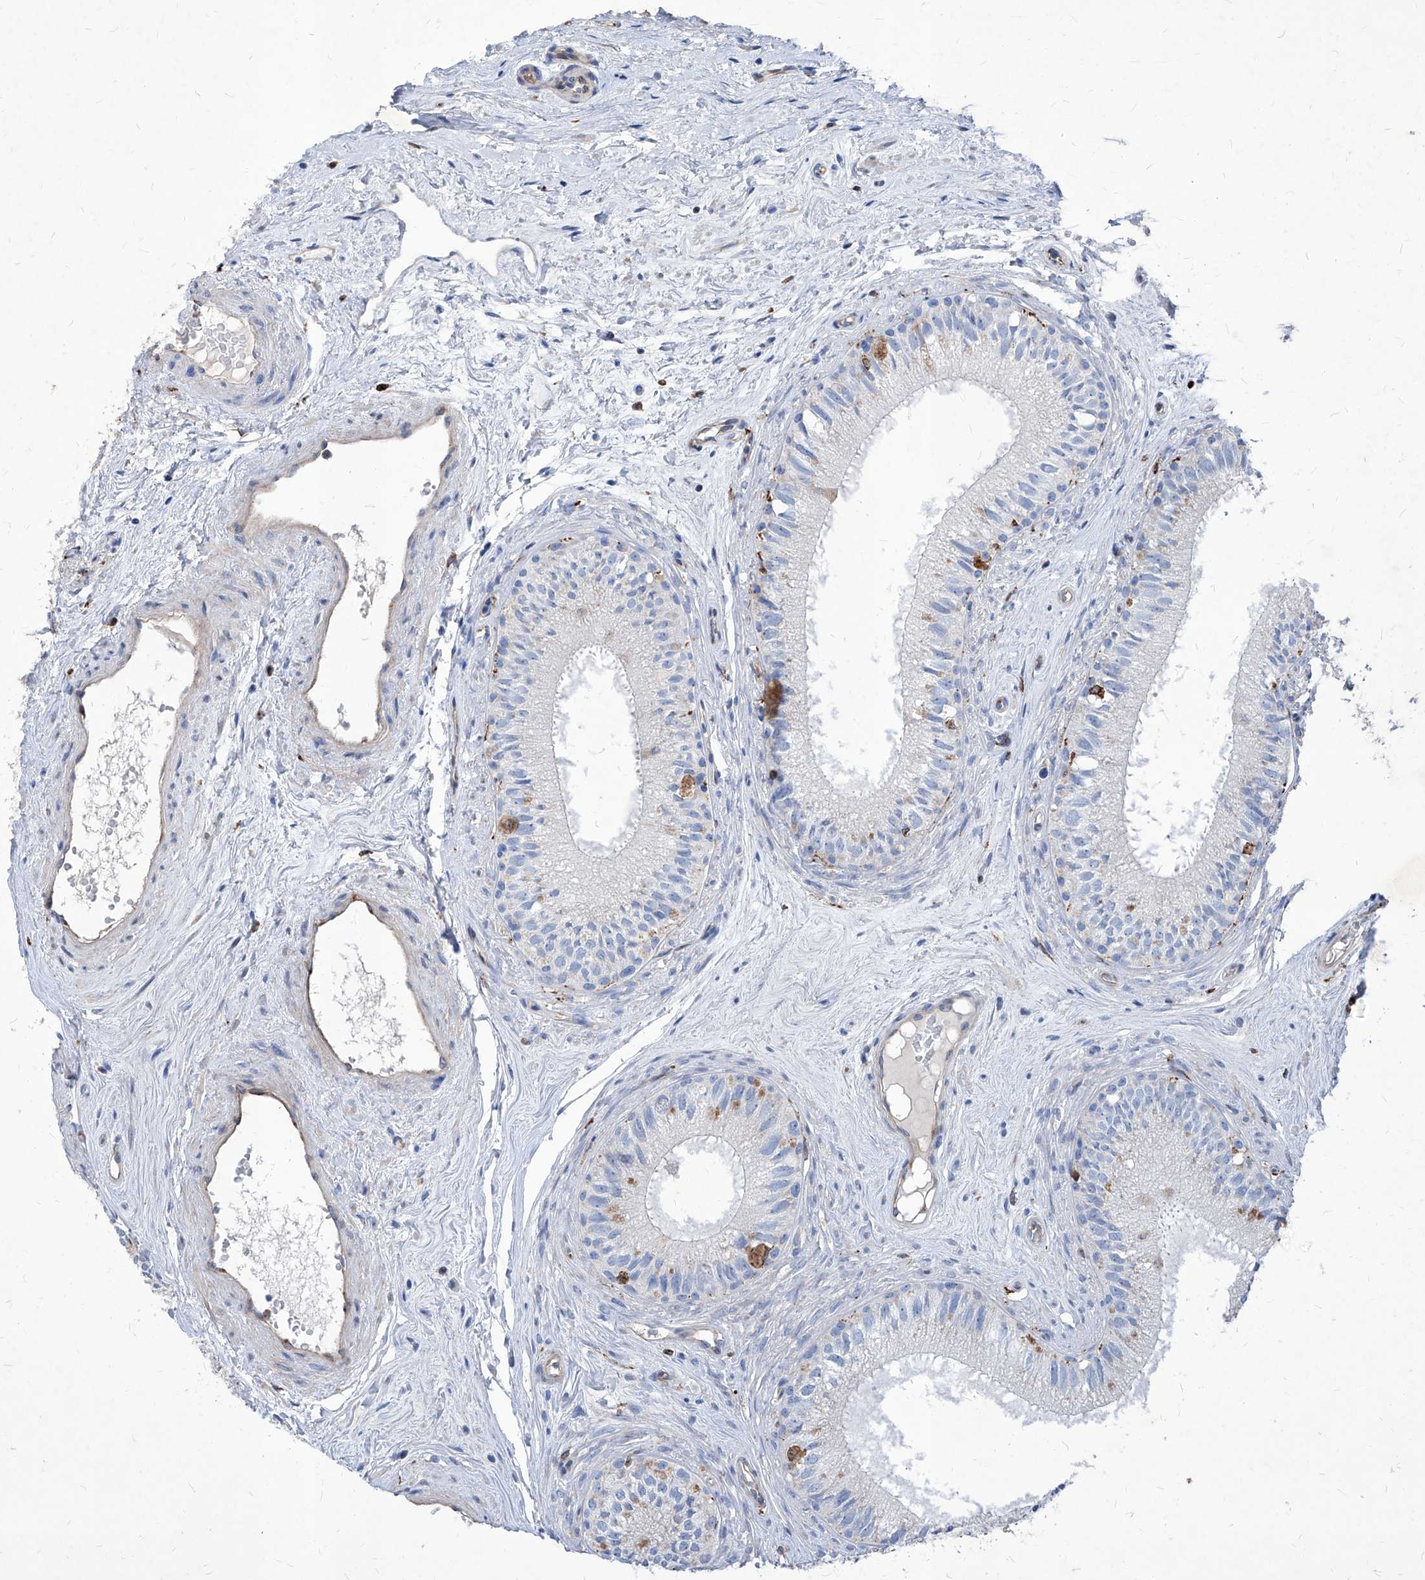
{"staining": {"intensity": "moderate", "quantity": "<25%", "location": "cytoplasmic/membranous"}, "tissue": "epididymis", "cell_type": "Glandular cells", "image_type": "normal", "snomed": [{"axis": "morphology", "description": "Normal tissue, NOS"}, {"axis": "topography", "description": "Epididymis"}], "caption": "Immunohistochemistry staining of unremarkable epididymis, which displays low levels of moderate cytoplasmic/membranous expression in approximately <25% of glandular cells indicating moderate cytoplasmic/membranous protein positivity. The staining was performed using DAB (3,3'-diaminobenzidine) (brown) for protein detection and nuclei were counterstained in hematoxylin (blue).", "gene": "UBOX5", "patient": {"sex": "male", "age": 71}}